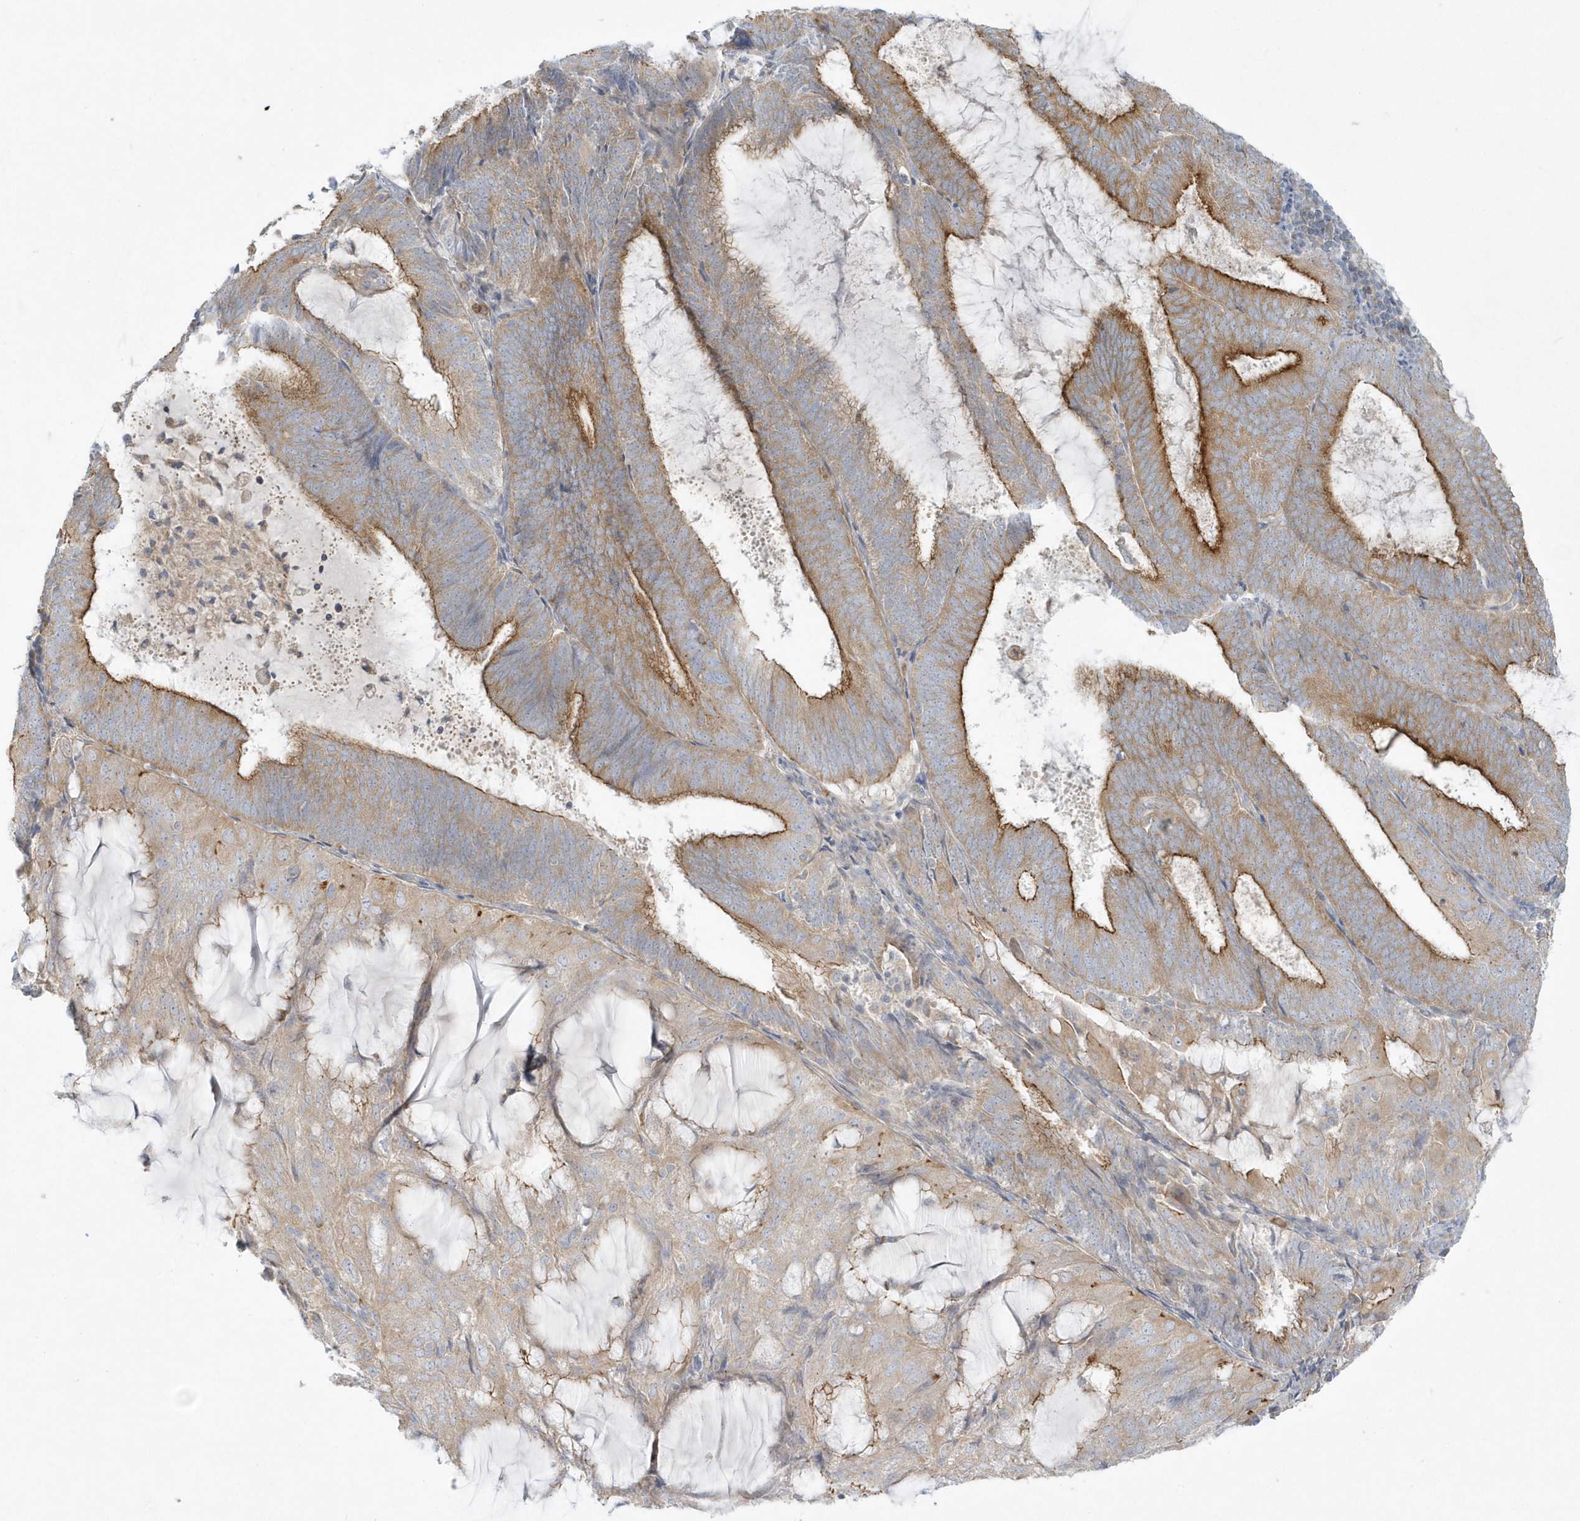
{"staining": {"intensity": "strong", "quantity": "25%-75%", "location": "cytoplasmic/membranous"}, "tissue": "endometrial cancer", "cell_type": "Tumor cells", "image_type": "cancer", "snomed": [{"axis": "morphology", "description": "Adenocarcinoma, NOS"}, {"axis": "topography", "description": "Endometrium"}], "caption": "This is an image of IHC staining of endometrial cancer, which shows strong expression in the cytoplasmic/membranous of tumor cells.", "gene": "DNAJC18", "patient": {"sex": "female", "age": 81}}